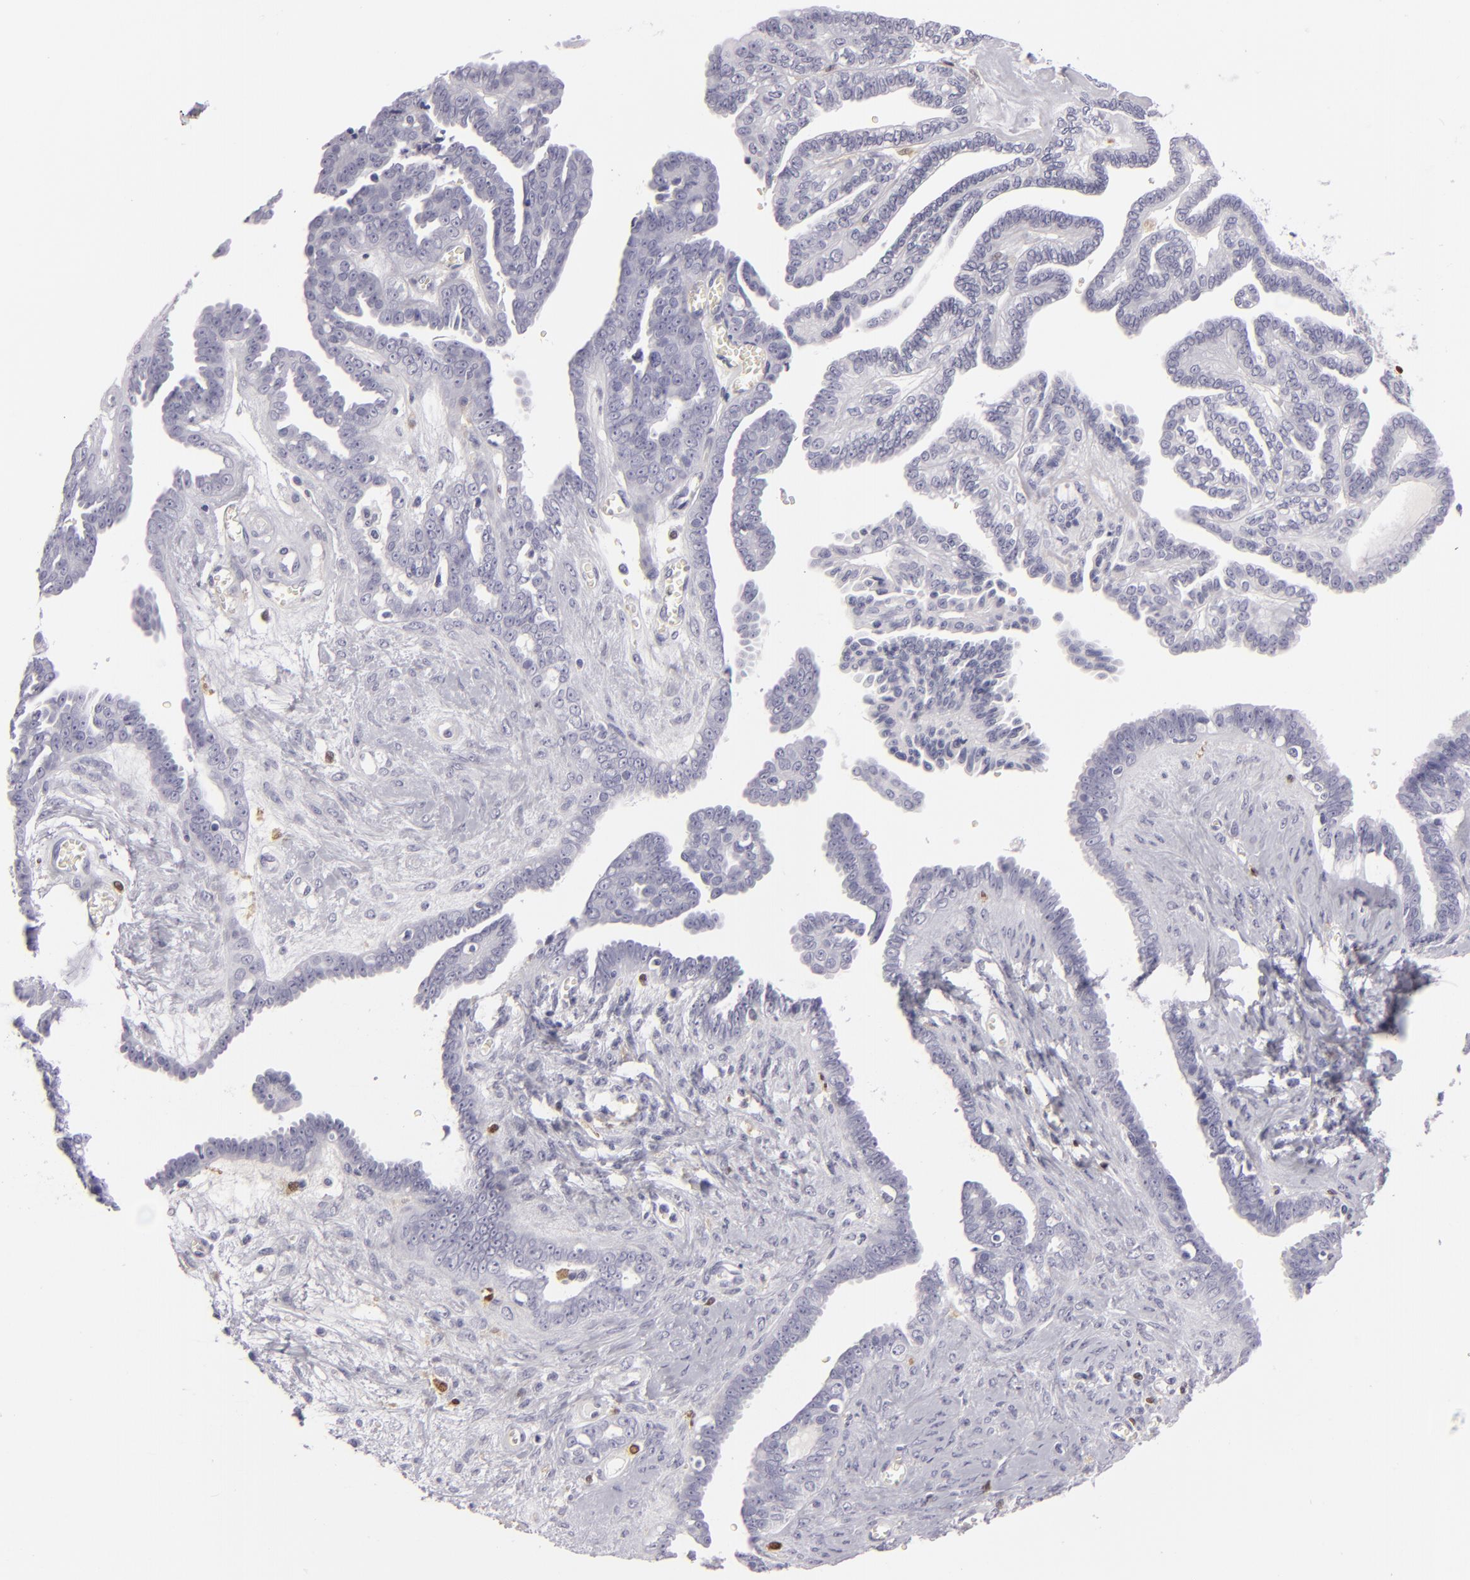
{"staining": {"intensity": "negative", "quantity": "none", "location": "none"}, "tissue": "ovarian cancer", "cell_type": "Tumor cells", "image_type": "cancer", "snomed": [{"axis": "morphology", "description": "Cystadenocarcinoma, serous, NOS"}, {"axis": "topography", "description": "Ovary"}], "caption": "Immunohistochemical staining of human serous cystadenocarcinoma (ovarian) shows no significant expression in tumor cells.", "gene": "F13A1", "patient": {"sex": "female", "age": 71}}